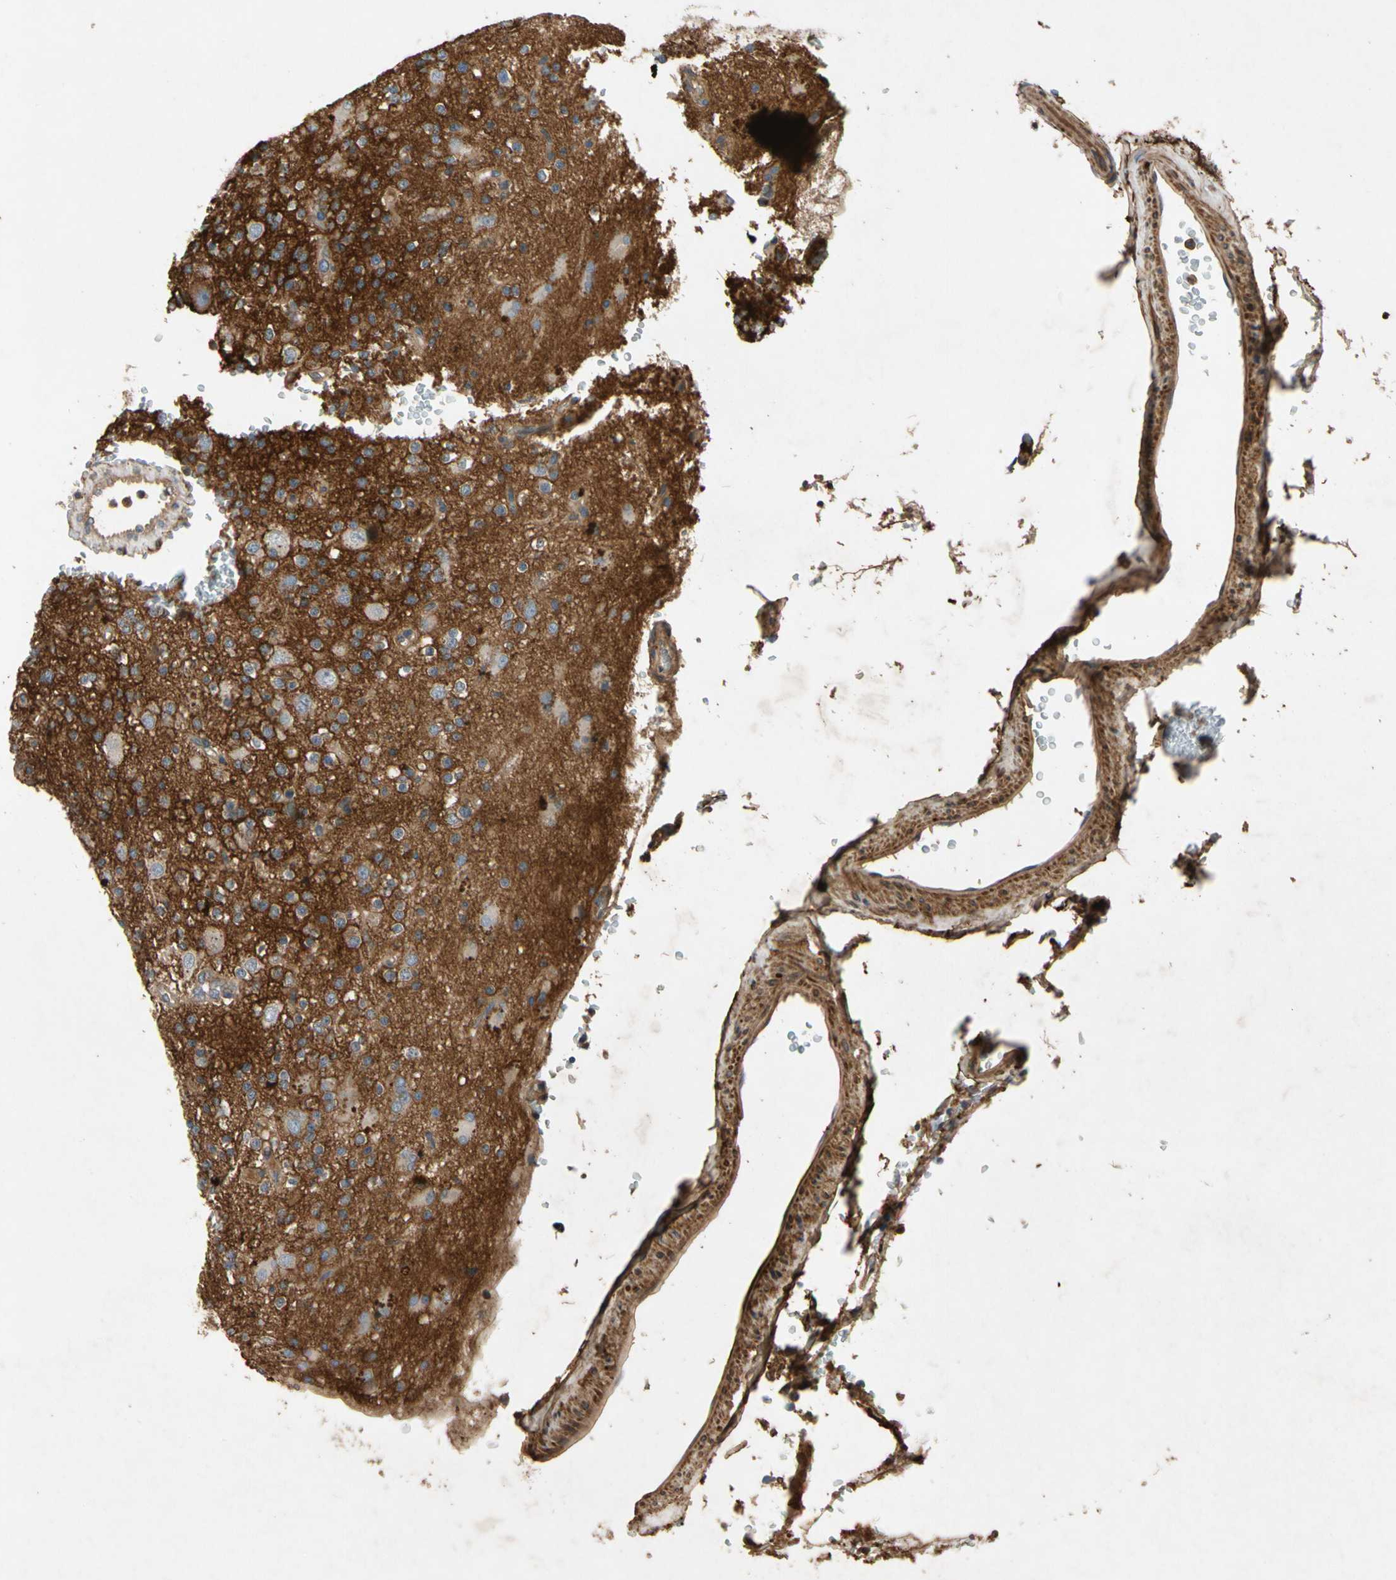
{"staining": {"intensity": "negative", "quantity": "none", "location": "none"}, "tissue": "glioma", "cell_type": "Tumor cells", "image_type": "cancer", "snomed": [{"axis": "morphology", "description": "Glioma, malignant, High grade"}, {"axis": "topography", "description": "Brain"}], "caption": "This is an IHC histopathology image of glioma. There is no positivity in tumor cells.", "gene": "CRTAC1", "patient": {"sex": "male", "age": 47}}